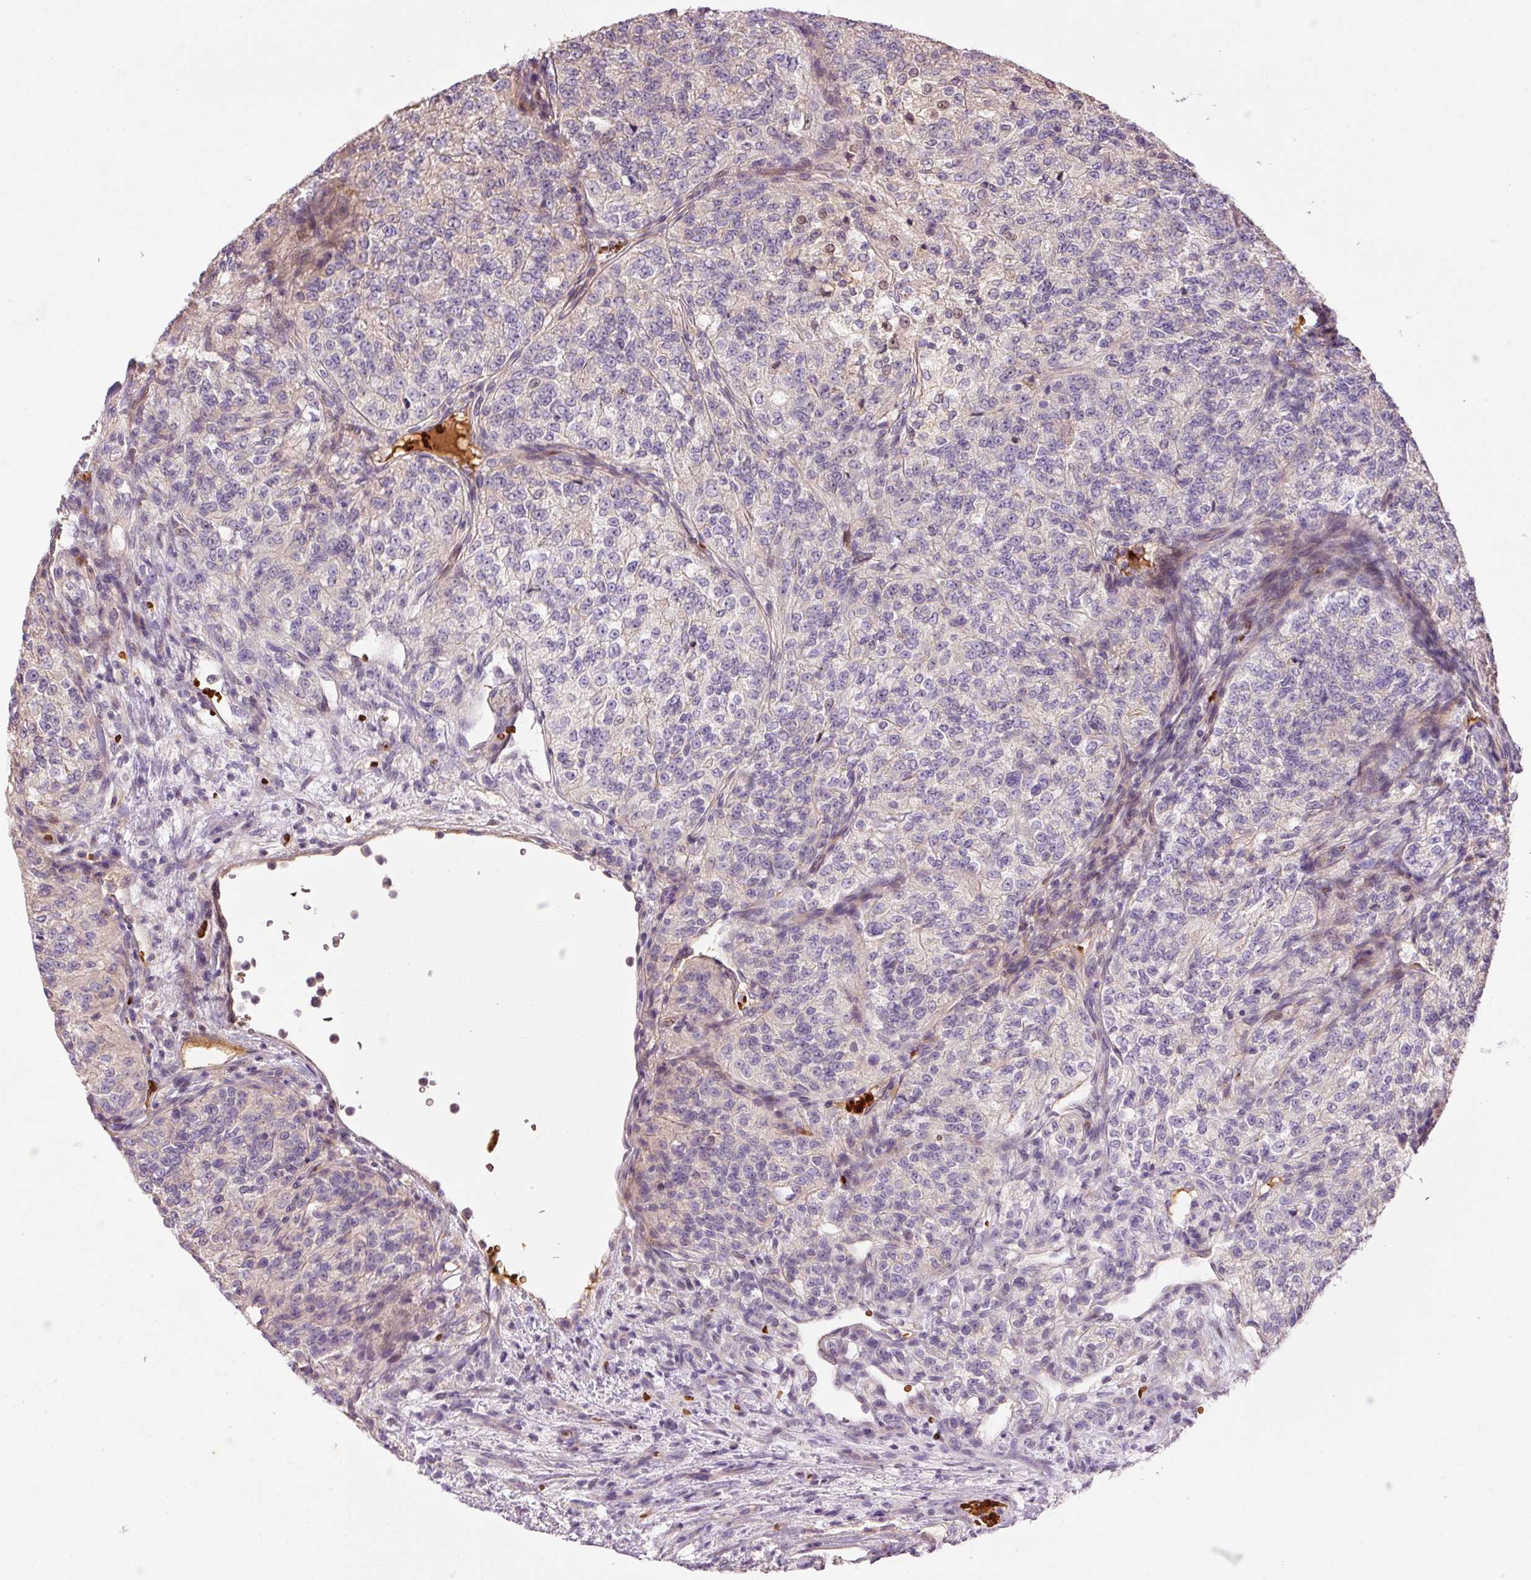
{"staining": {"intensity": "moderate", "quantity": "<25%", "location": "nuclear"}, "tissue": "renal cancer", "cell_type": "Tumor cells", "image_type": "cancer", "snomed": [{"axis": "morphology", "description": "Adenocarcinoma, NOS"}, {"axis": "topography", "description": "Kidney"}], "caption": "A brown stain highlights moderate nuclear staining of a protein in renal adenocarcinoma tumor cells.", "gene": "CMTM8", "patient": {"sex": "female", "age": 63}}